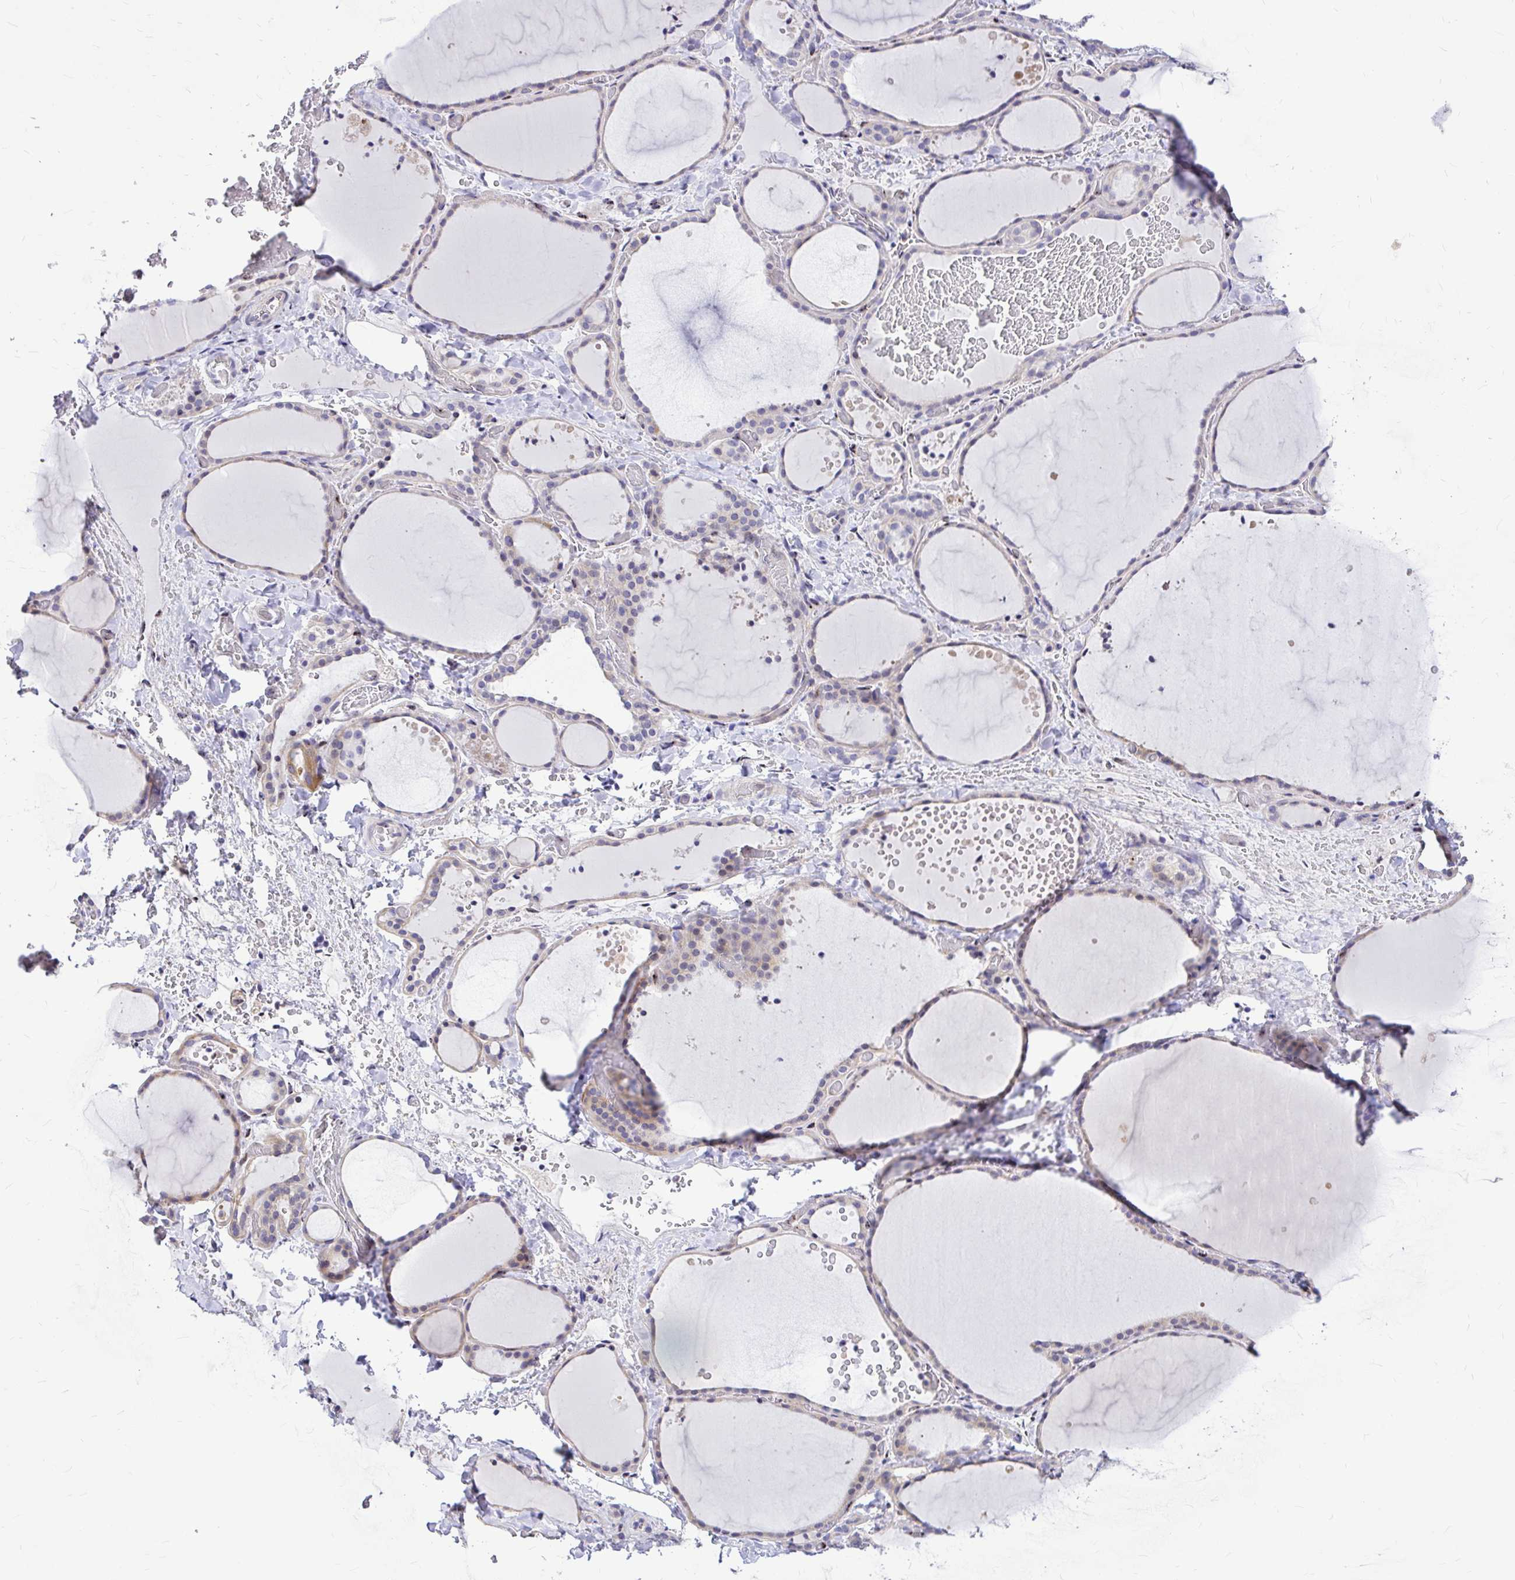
{"staining": {"intensity": "negative", "quantity": "none", "location": "none"}, "tissue": "thyroid gland", "cell_type": "Glandular cells", "image_type": "normal", "snomed": [{"axis": "morphology", "description": "Normal tissue, NOS"}, {"axis": "topography", "description": "Thyroid gland"}], "caption": "Immunohistochemistry (IHC) image of unremarkable thyroid gland stained for a protein (brown), which exhibits no staining in glandular cells. (Brightfield microscopy of DAB (3,3'-diaminobenzidine) immunohistochemistry at high magnification).", "gene": "GABBR2", "patient": {"sex": "female", "age": 36}}